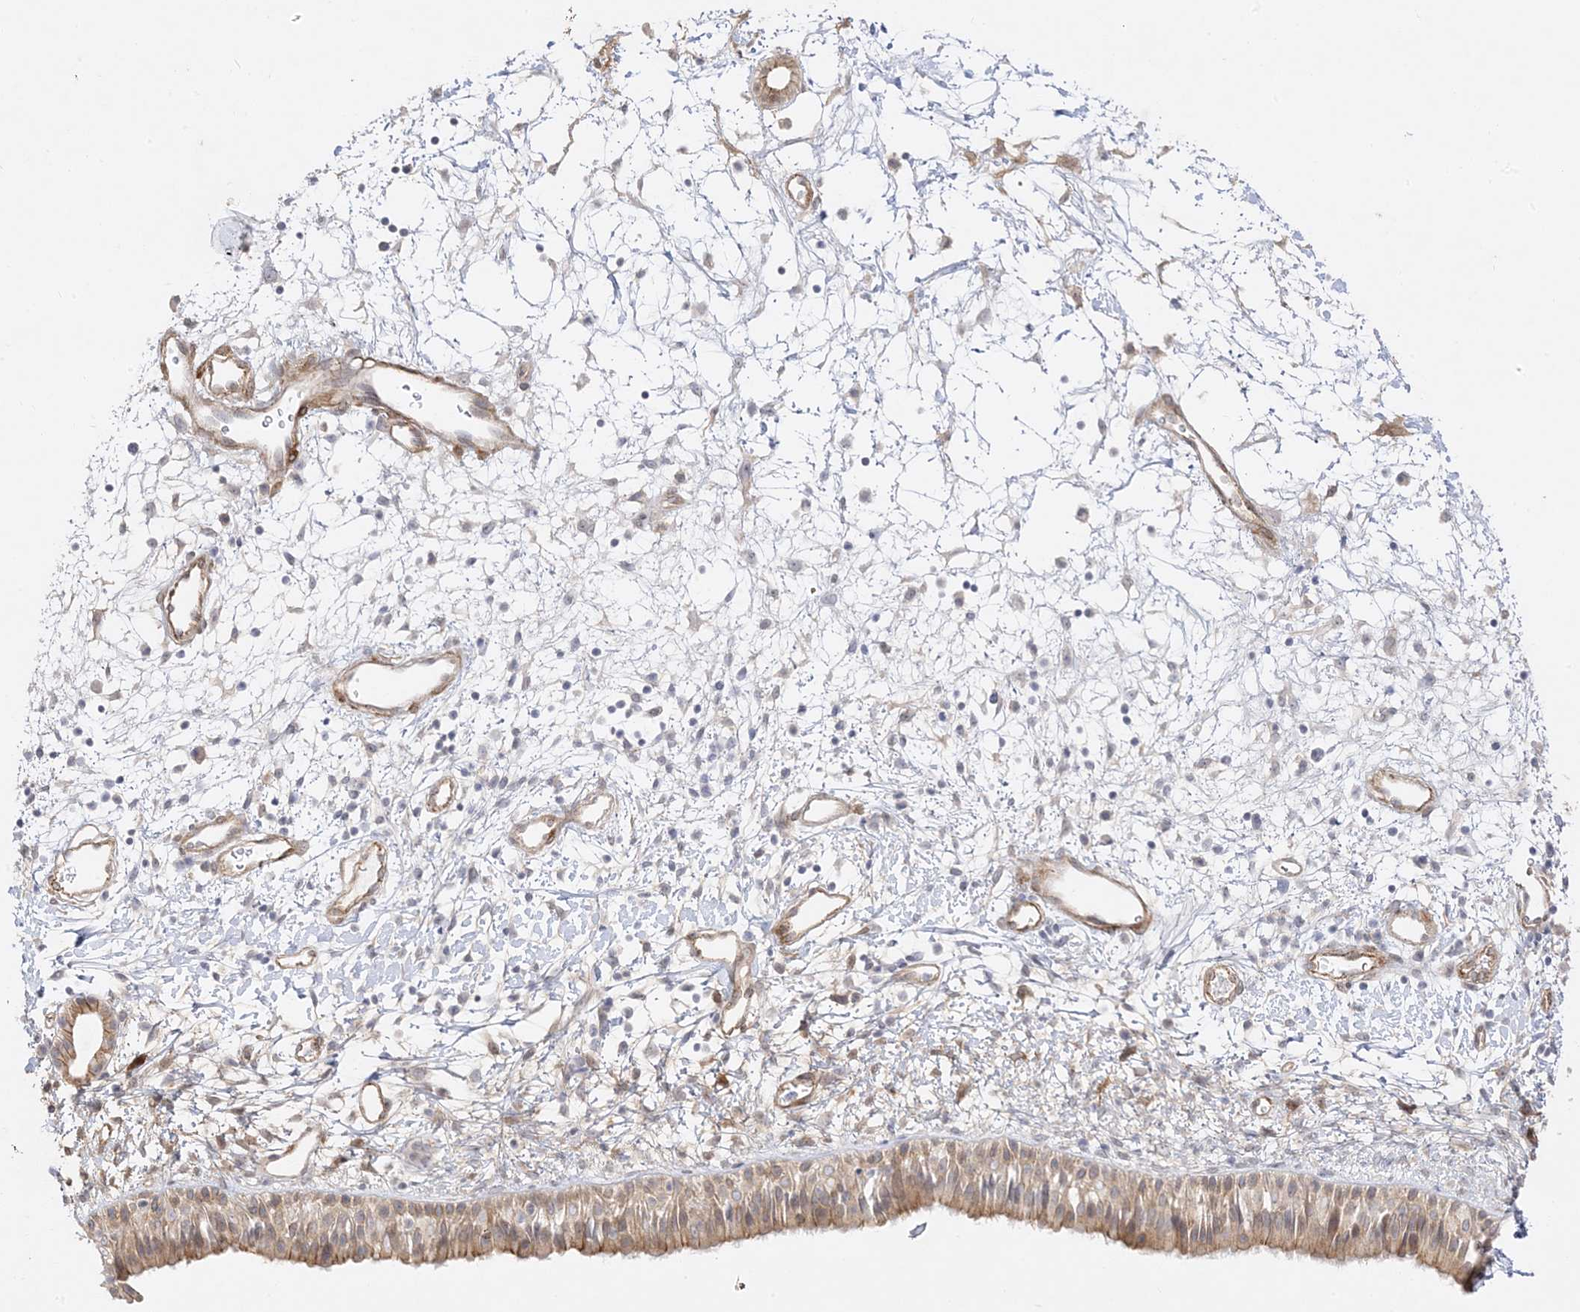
{"staining": {"intensity": "moderate", "quantity": ">75%", "location": "cytoplasmic/membranous"}, "tissue": "nasopharynx", "cell_type": "Respiratory epithelial cells", "image_type": "normal", "snomed": [{"axis": "morphology", "description": "Normal tissue, NOS"}, {"axis": "topography", "description": "Nasopharynx"}], "caption": "IHC micrograph of benign human nasopharynx stained for a protein (brown), which exhibits medium levels of moderate cytoplasmic/membranous expression in approximately >75% of respiratory epithelial cells.", "gene": "C2CD2", "patient": {"sex": "male", "age": 22}}